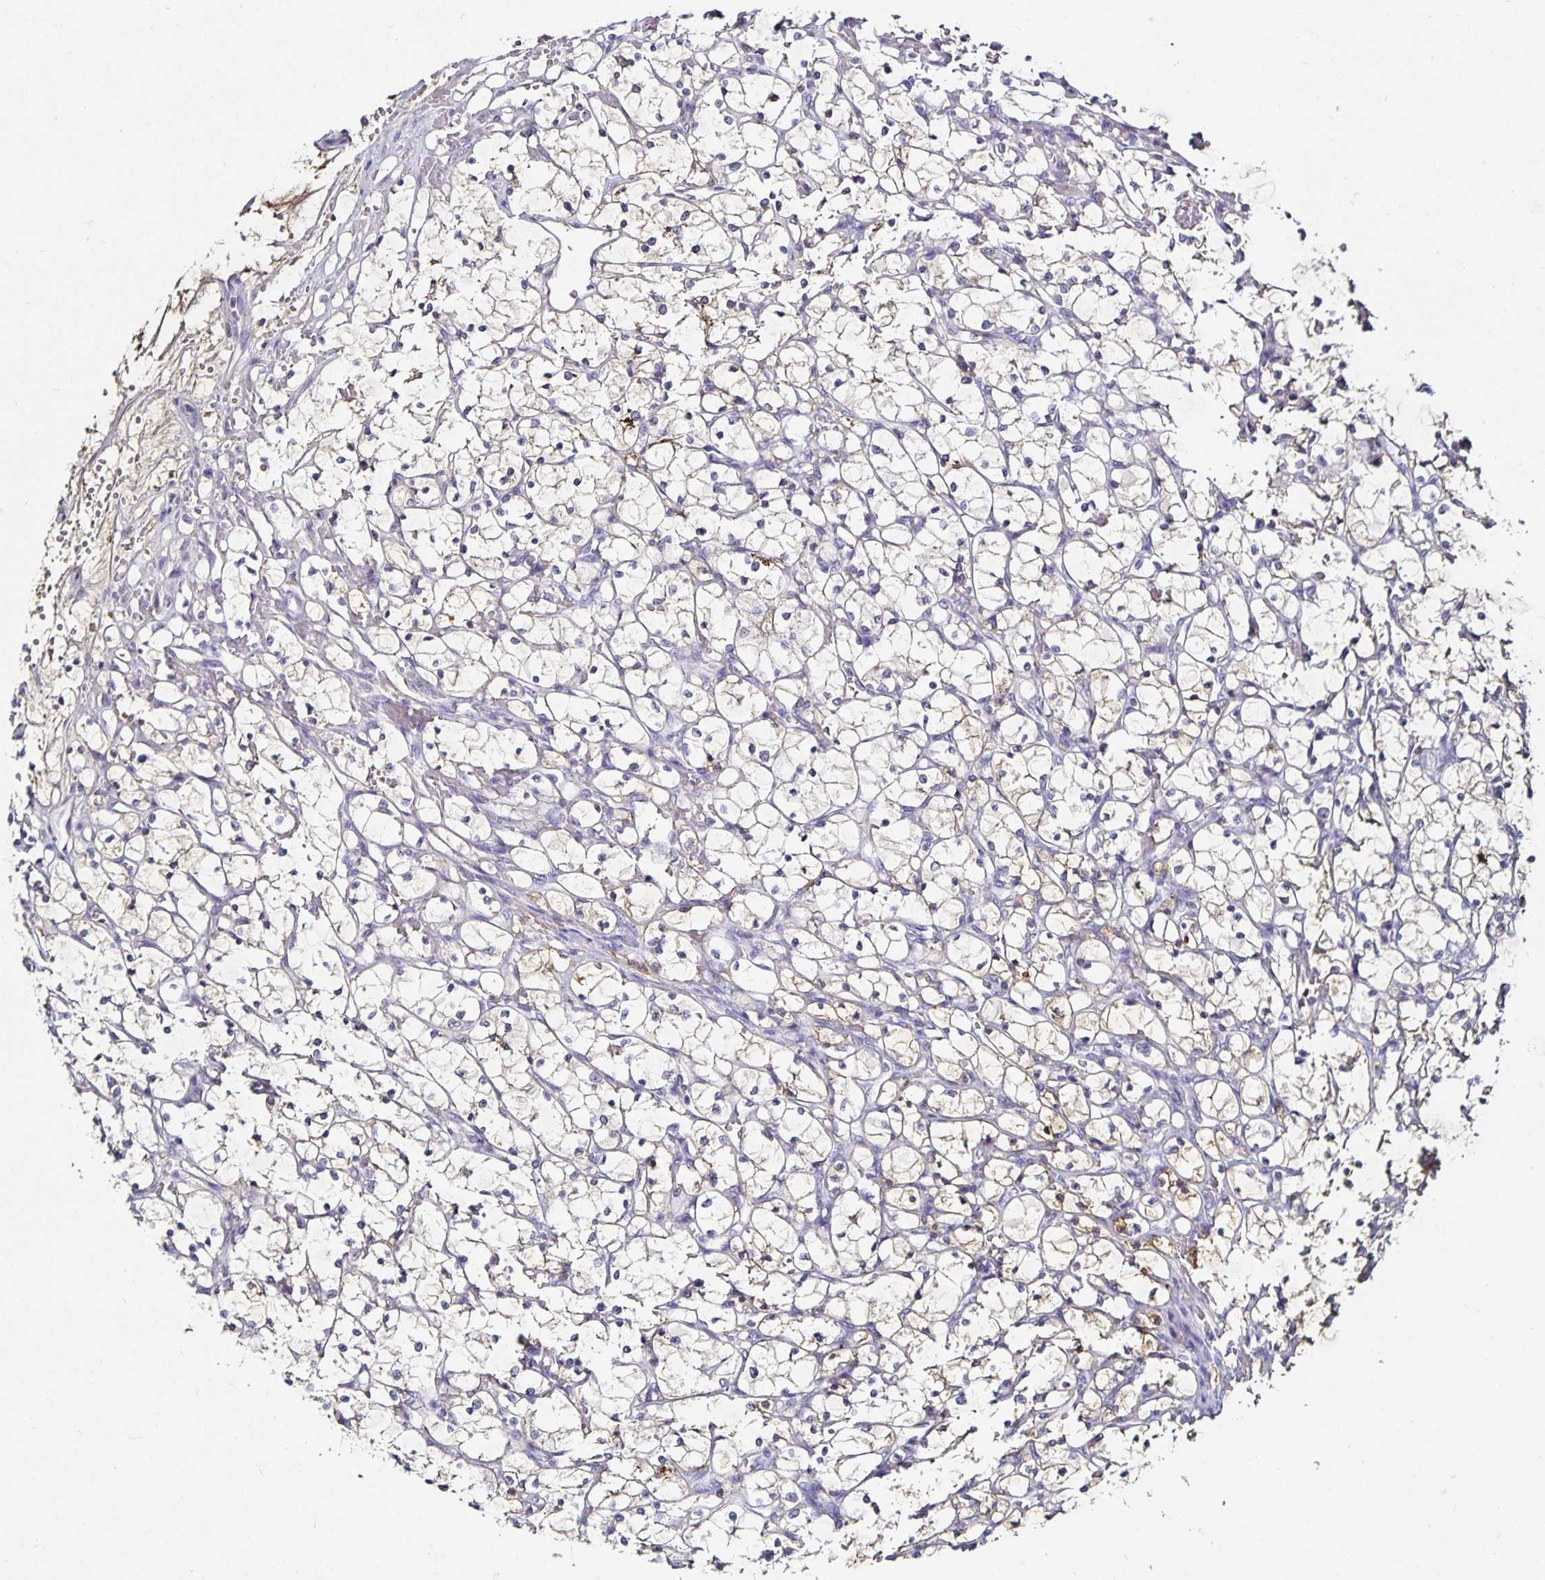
{"staining": {"intensity": "weak", "quantity": "<25%", "location": "cytoplasmic/membranous"}, "tissue": "renal cancer", "cell_type": "Tumor cells", "image_type": "cancer", "snomed": [{"axis": "morphology", "description": "Adenocarcinoma, NOS"}, {"axis": "topography", "description": "Kidney"}], "caption": "Tumor cells show no significant protein positivity in renal cancer.", "gene": "TTR", "patient": {"sex": "female", "age": 69}}